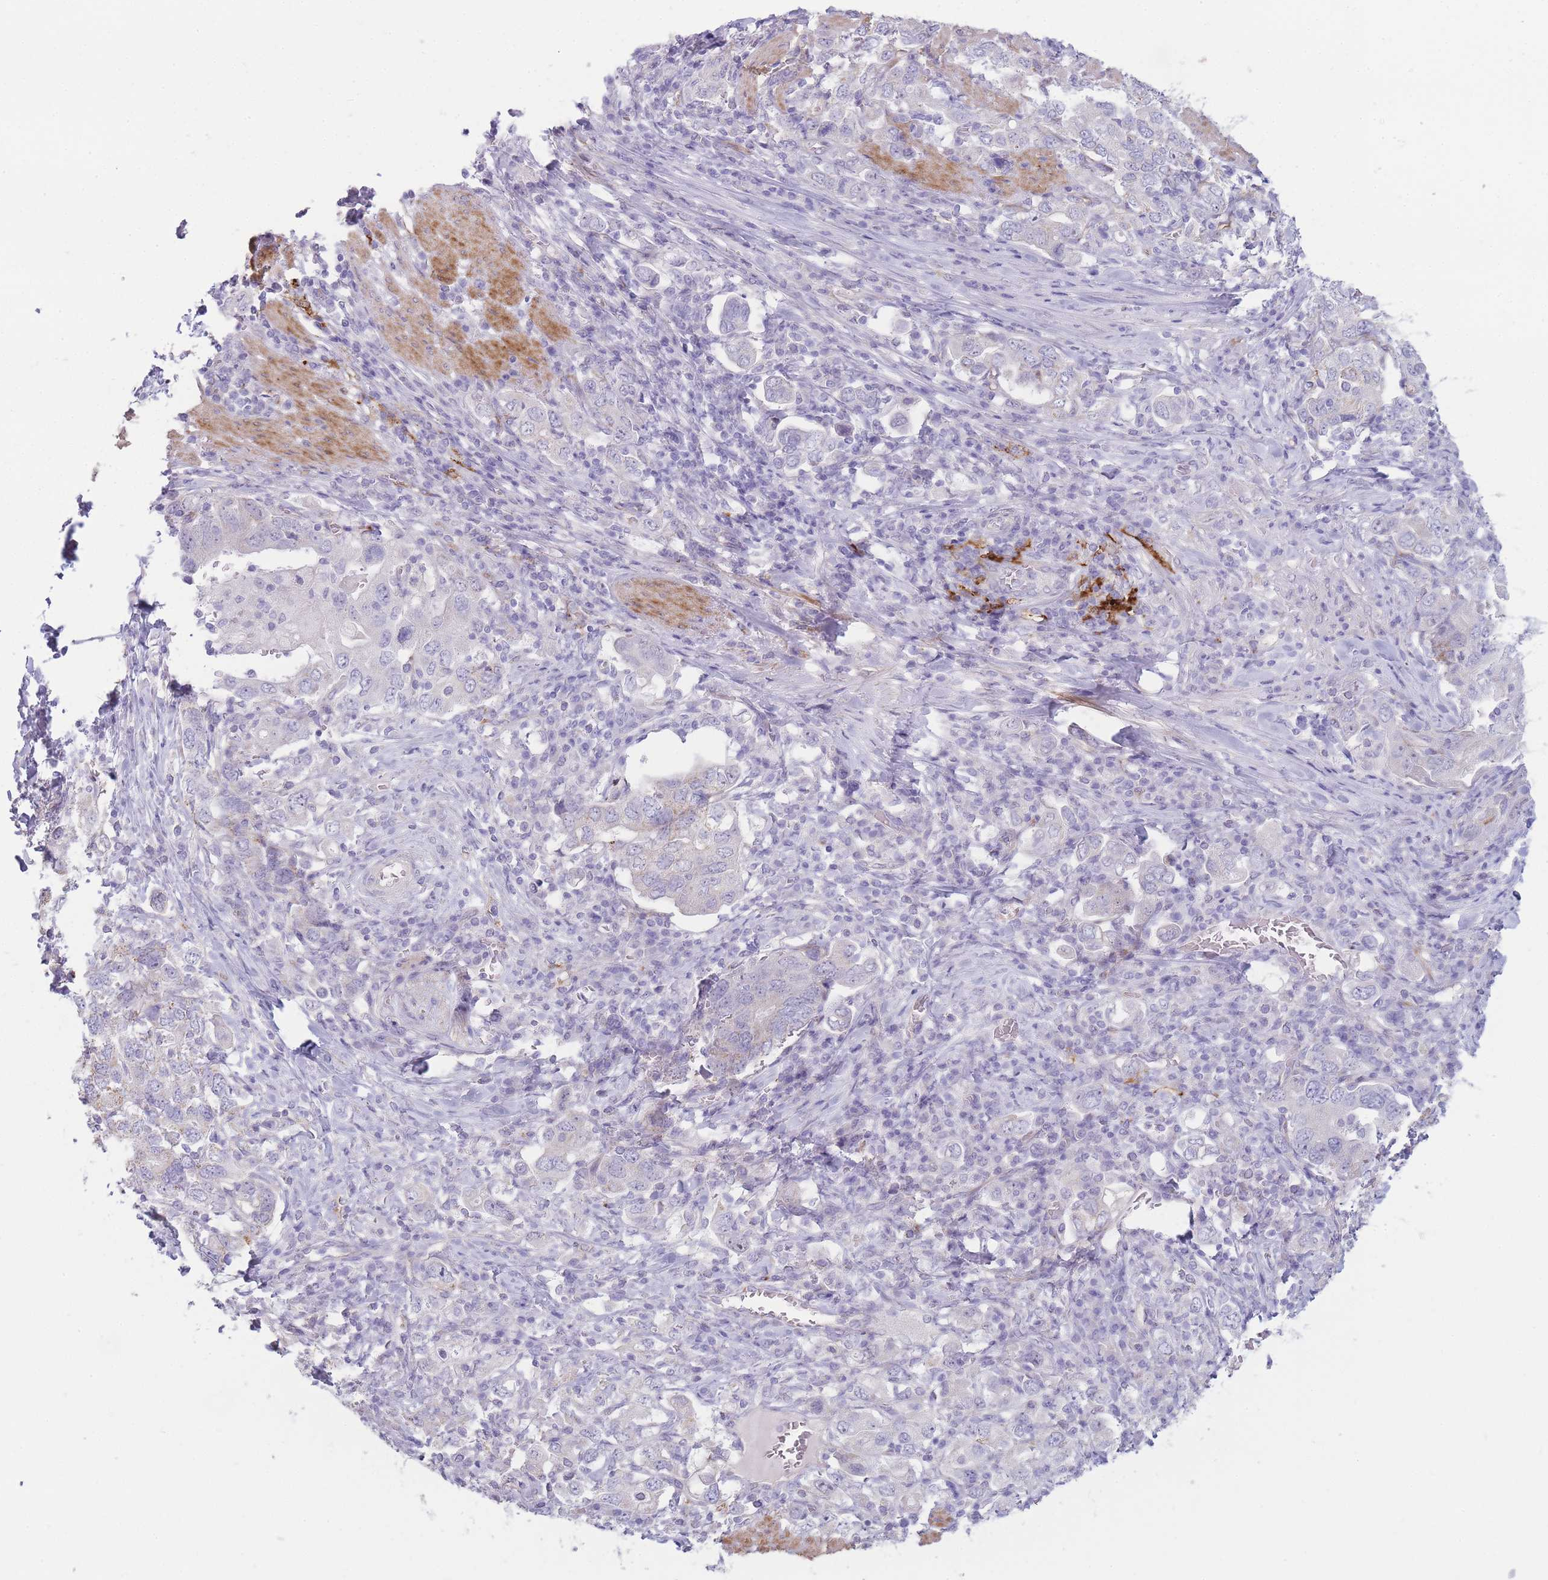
{"staining": {"intensity": "weak", "quantity": "<25%", "location": "cytoplasmic/membranous"}, "tissue": "stomach cancer", "cell_type": "Tumor cells", "image_type": "cancer", "snomed": [{"axis": "morphology", "description": "Adenocarcinoma, NOS"}, {"axis": "topography", "description": "Stomach, upper"}, {"axis": "topography", "description": "Stomach"}], "caption": "Protein analysis of stomach adenocarcinoma exhibits no significant positivity in tumor cells. (DAB immunohistochemistry (IHC), high magnification).", "gene": "UTP14A", "patient": {"sex": "male", "age": 62}}